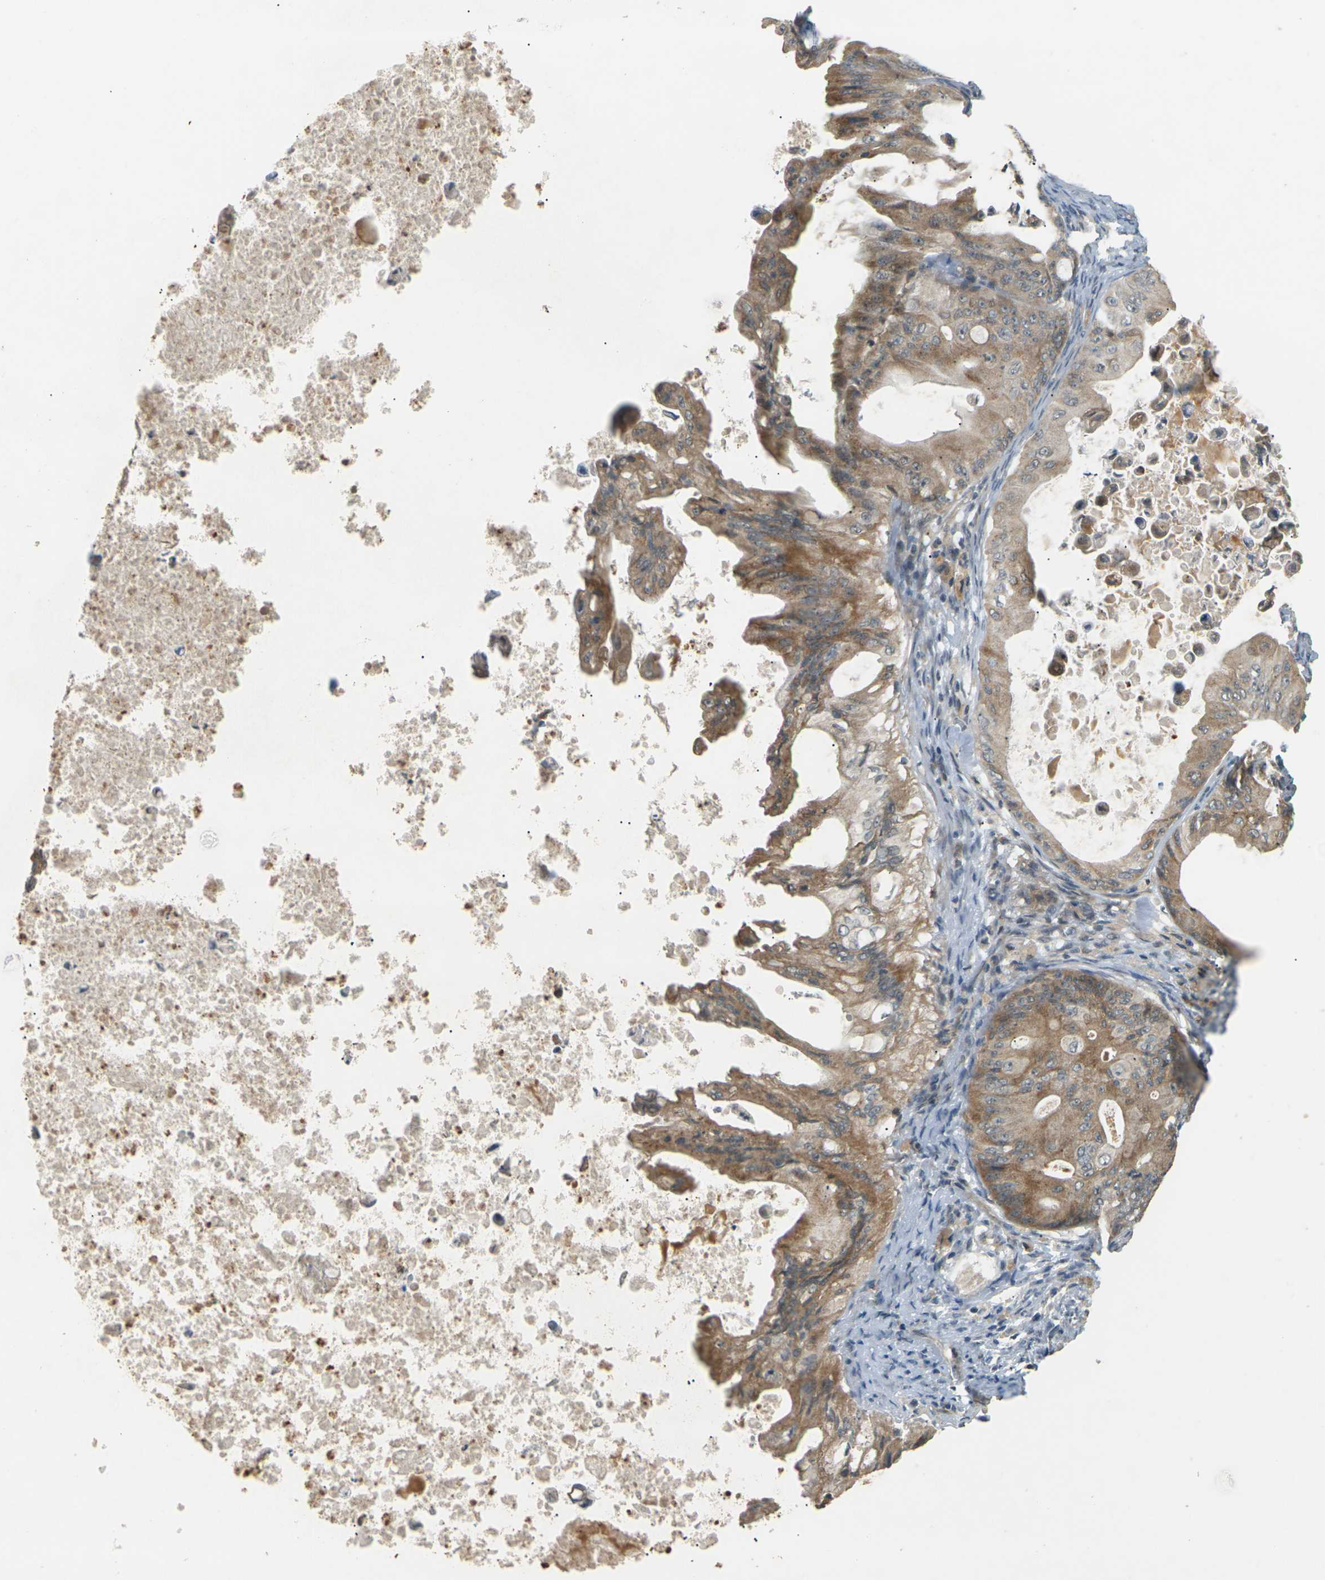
{"staining": {"intensity": "moderate", "quantity": ">75%", "location": "cytoplasmic/membranous"}, "tissue": "ovarian cancer", "cell_type": "Tumor cells", "image_type": "cancer", "snomed": [{"axis": "morphology", "description": "Cystadenocarcinoma, mucinous, NOS"}, {"axis": "topography", "description": "Ovary"}], "caption": "This is an image of IHC staining of ovarian cancer (mucinous cystadenocarcinoma), which shows moderate positivity in the cytoplasmic/membranous of tumor cells.", "gene": "SOCS6", "patient": {"sex": "female", "age": 37}}